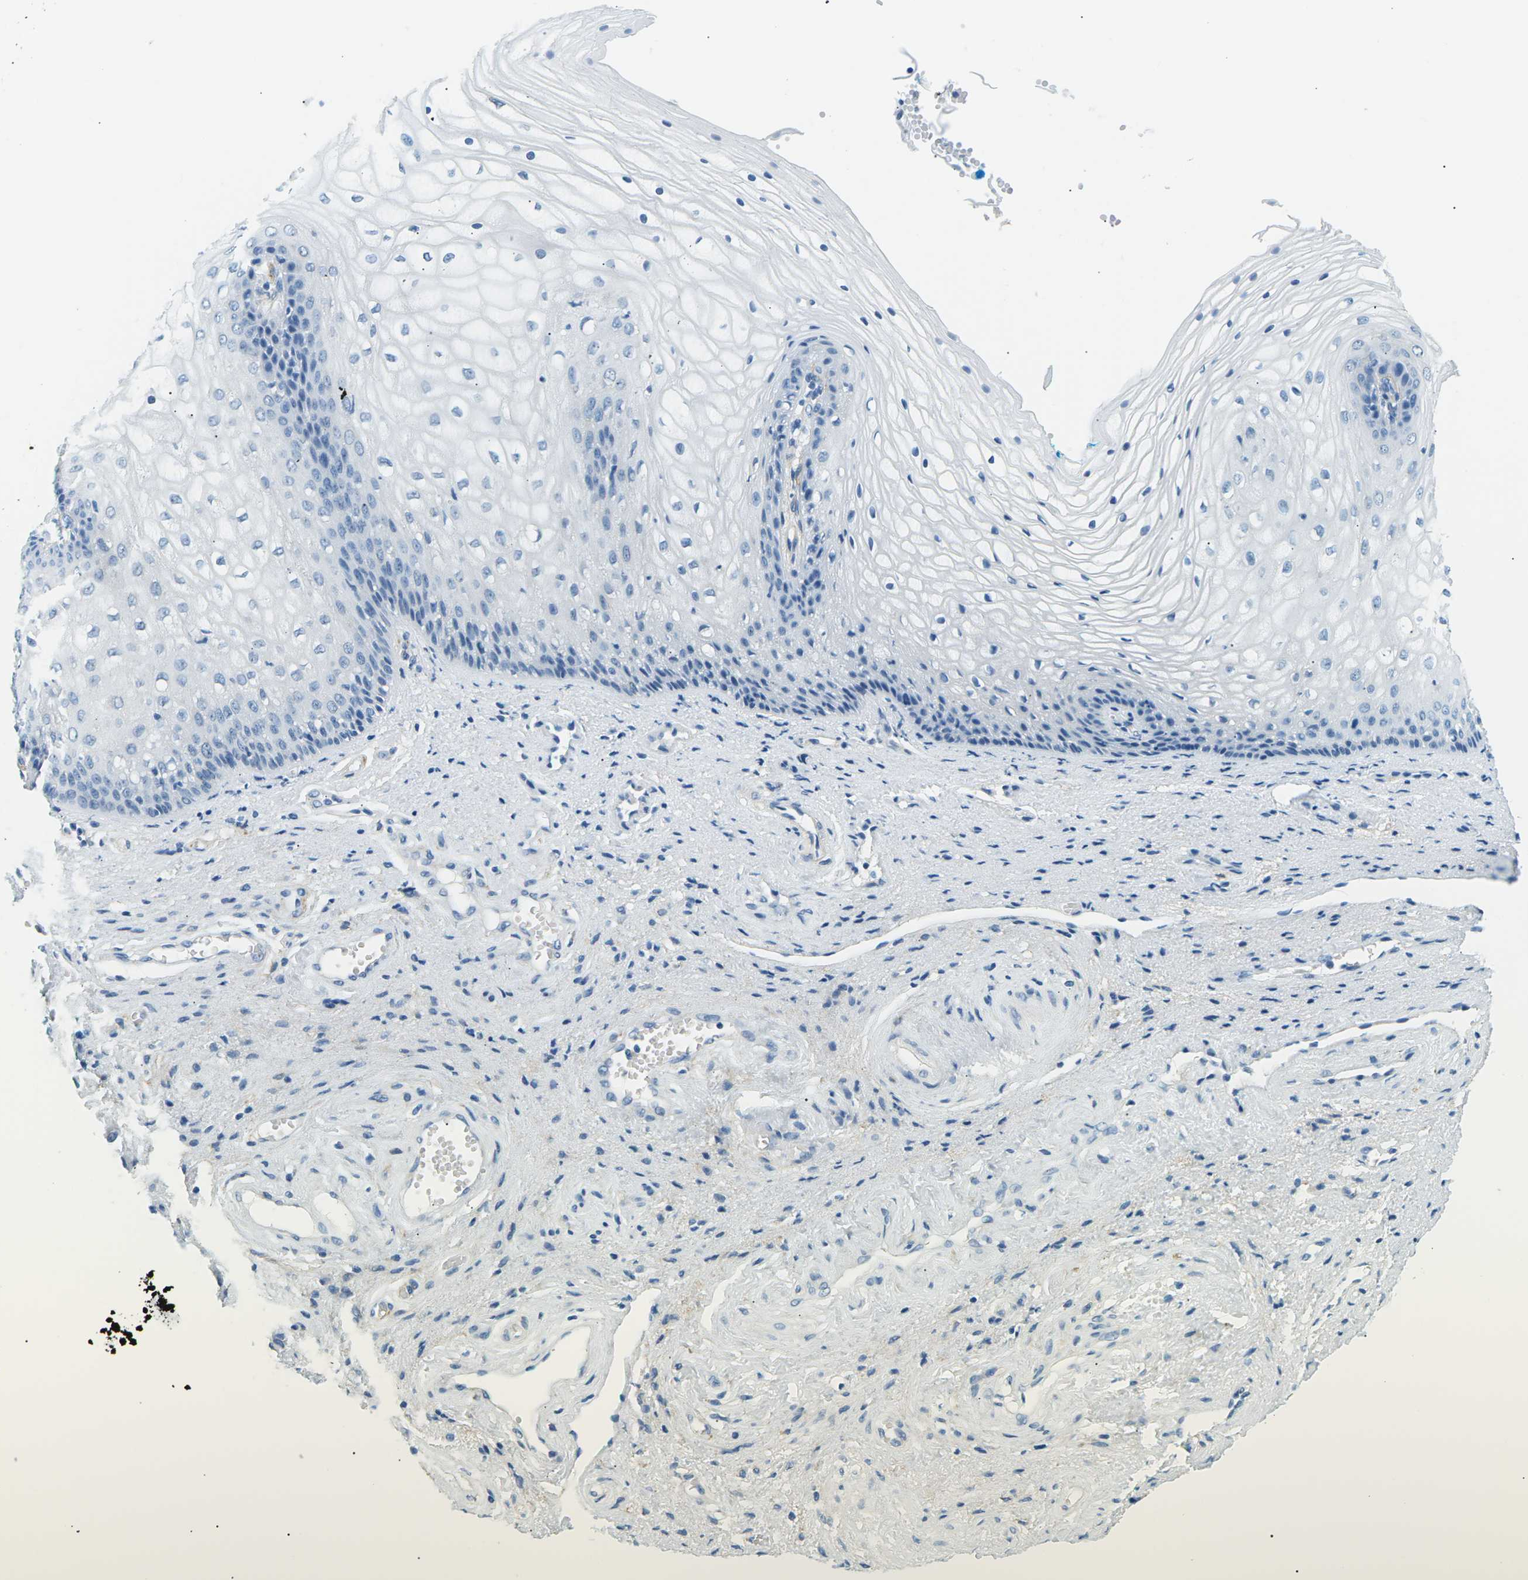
{"staining": {"intensity": "negative", "quantity": "none", "location": "none"}, "tissue": "vagina", "cell_type": "Squamous epithelial cells", "image_type": "normal", "snomed": [{"axis": "morphology", "description": "Normal tissue, NOS"}, {"axis": "topography", "description": "Vagina"}], "caption": "Immunohistochemistry of unremarkable vagina demonstrates no expression in squamous epithelial cells.", "gene": "SEPTIN5", "patient": {"sex": "female", "age": 34}}